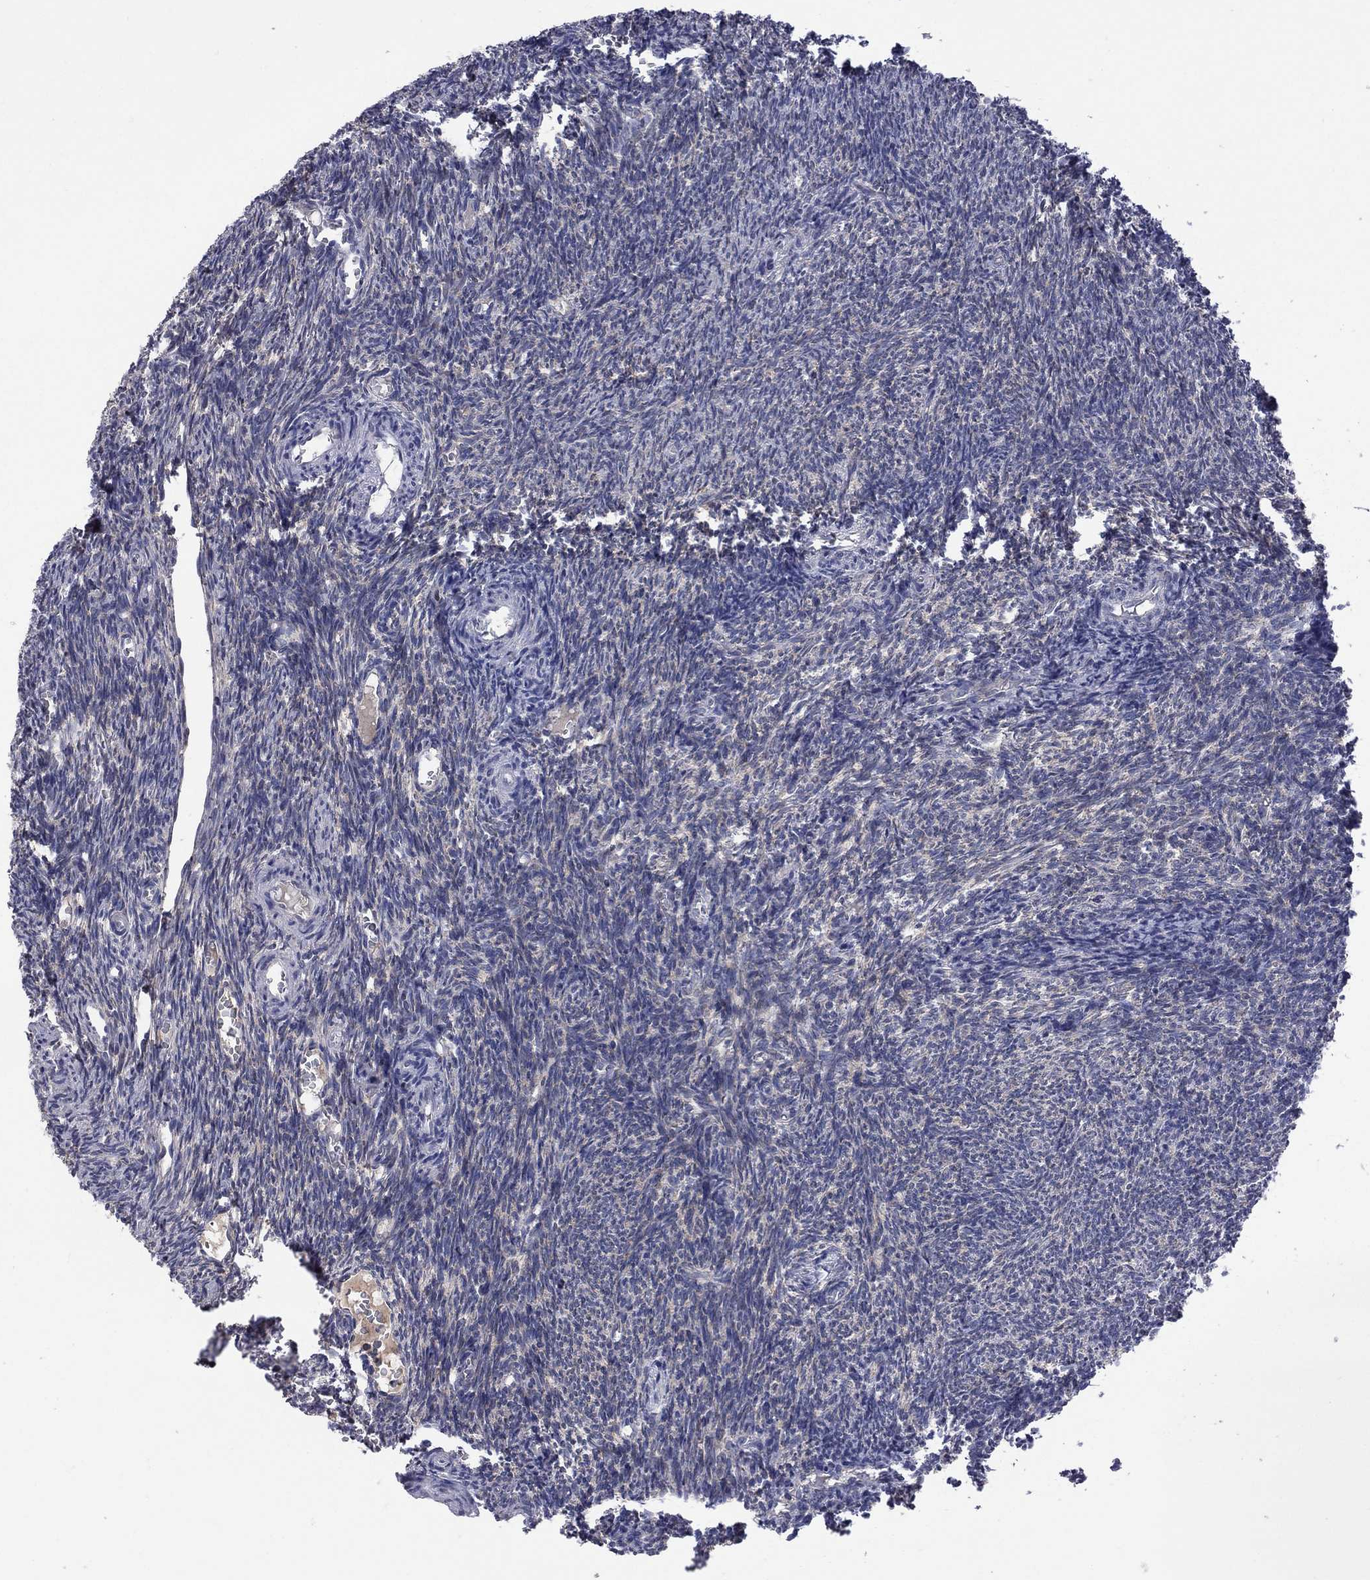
{"staining": {"intensity": "moderate", "quantity": ">75%", "location": "cytoplasmic/membranous"}, "tissue": "ovary", "cell_type": "Follicle cells", "image_type": "normal", "snomed": [{"axis": "morphology", "description": "Normal tissue, NOS"}, {"axis": "topography", "description": "Ovary"}], "caption": "Immunohistochemistry (IHC) histopathology image of benign ovary: human ovary stained using IHC reveals medium levels of moderate protein expression localized specifically in the cytoplasmic/membranous of follicle cells, appearing as a cytoplasmic/membranous brown color.", "gene": "CNOT11", "patient": {"sex": "female", "age": 39}}